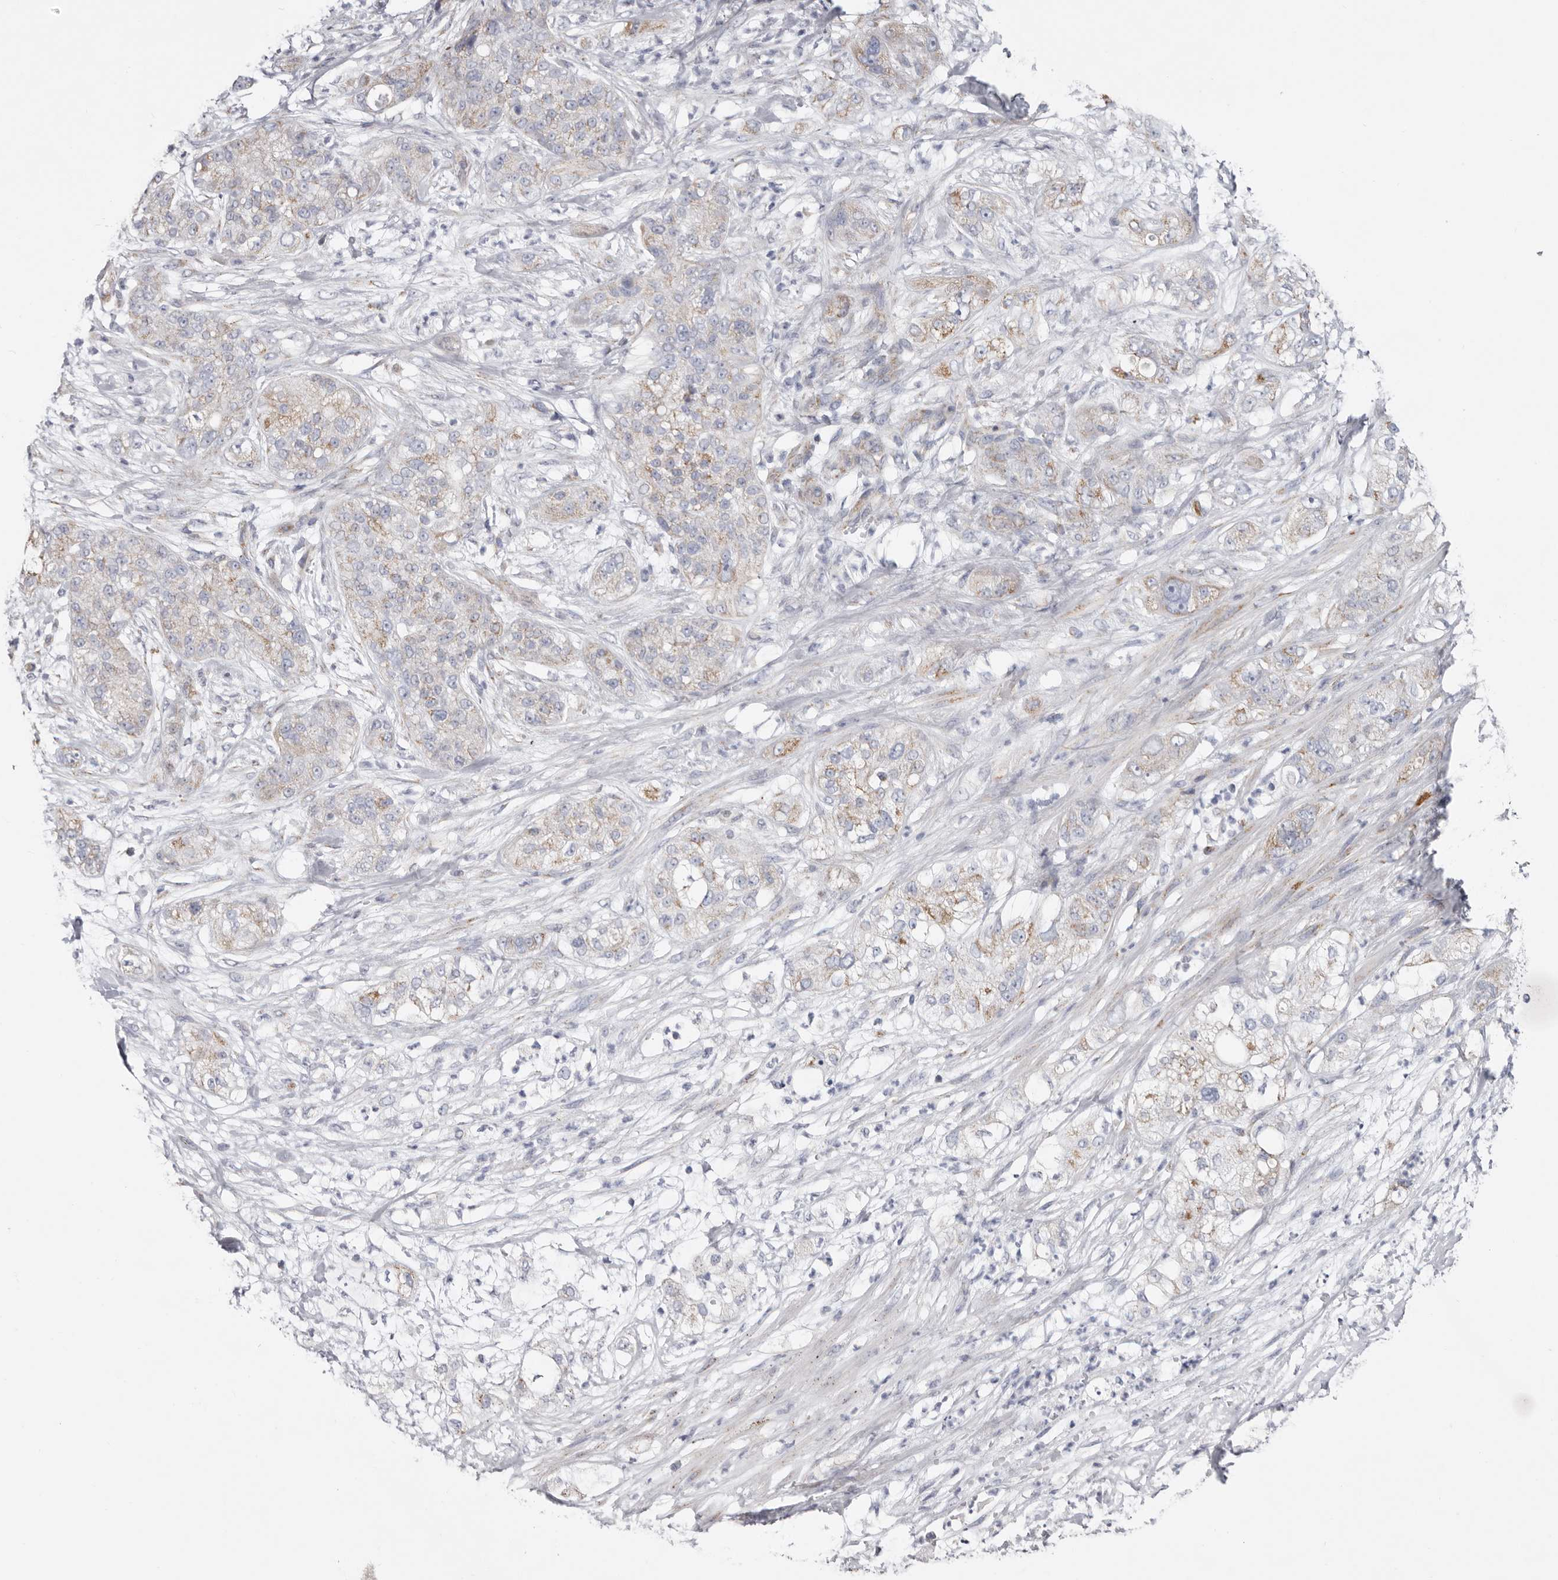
{"staining": {"intensity": "moderate", "quantity": "<25%", "location": "cytoplasmic/membranous"}, "tissue": "pancreatic cancer", "cell_type": "Tumor cells", "image_type": "cancer", "snomed": [{"axis": "morphology", "description": "Adenocarcinoma, NOS"}, {"axis": "topography", "description": "Pancreas"}], "caption": "Tumor cells exhibit moderate cytoplasmic/membranous expression in approximately <25% of cells in pancreatic adenocarcinoma.", "gene": "RSPO2", "patient": {"sex": "female", "age": 78}}